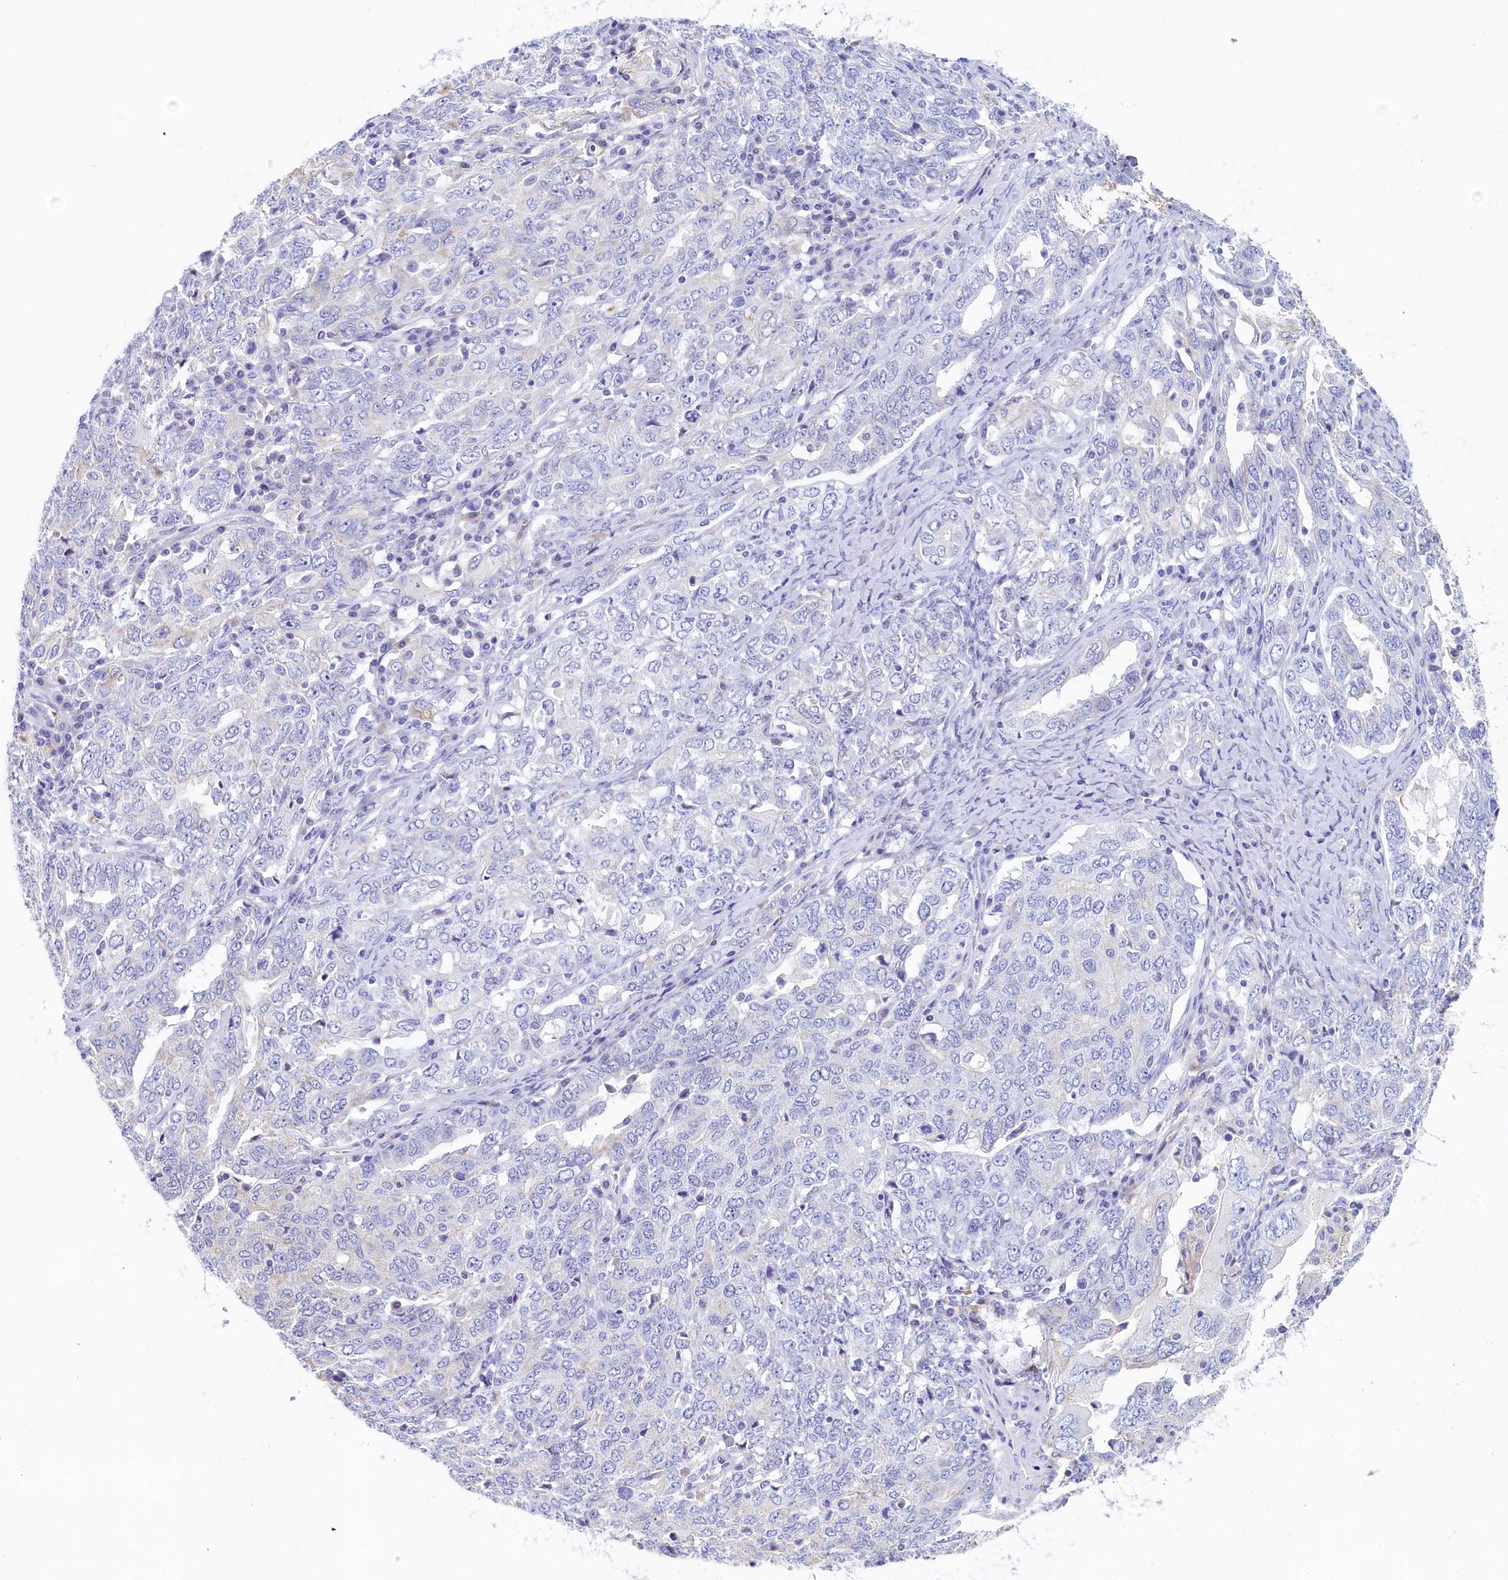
{"staining": {"intensity": "negative", "quantity": "none", "location": "none"}, "tissue": "ovarian cancer", "cell_type": "Tumor cells", "image_type": "cancer", "snomed": [{"axis": "morphology", "description": "Carcinoma, endometroid"}, {"axis": "topography", "description": "Ovary"}], "caption": "The micrograph displays no significant staining in tumor cells of ovarian cancer.", "gene": "GUCA1C", "patient": {"sex": "female", "age": 62}}